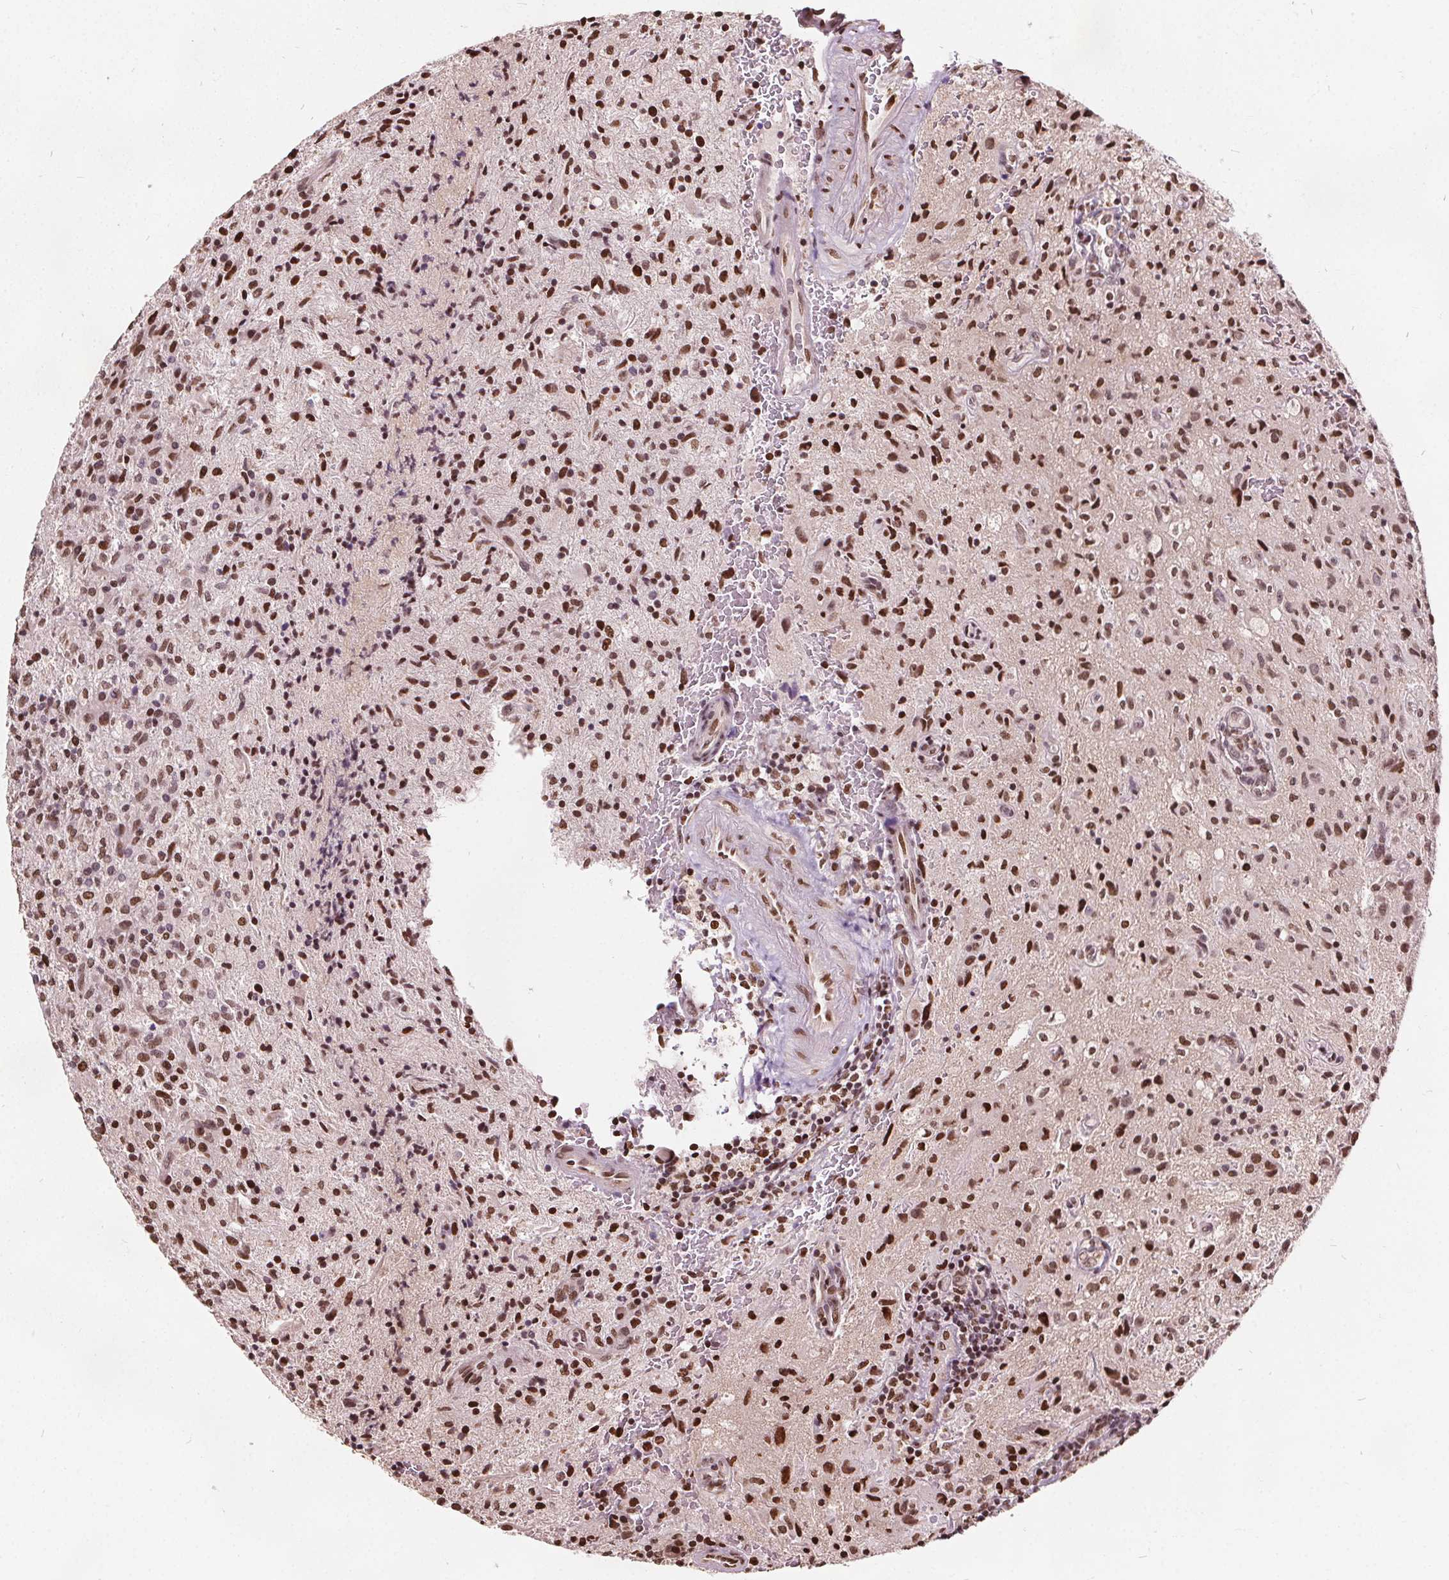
{"staining": {"intensity": "strong", "quantity": ">75%", "location": "nuclear"}, "tissue": "glioma", "cell_type": "Tumor cells", "image_type": "cancer", "snomed": [{"axis": "morphology", "description": "Glioma, malignant, High grade"}, {"axis": "topography", "description": "Brain"}], "caption": "This is an image of immunohistochemistry staining of glioma, which shows strong positivity in the nuclear of tumor cells.", "gene": "ISLR2", "patient": {"sex": "male", "age": 68}}